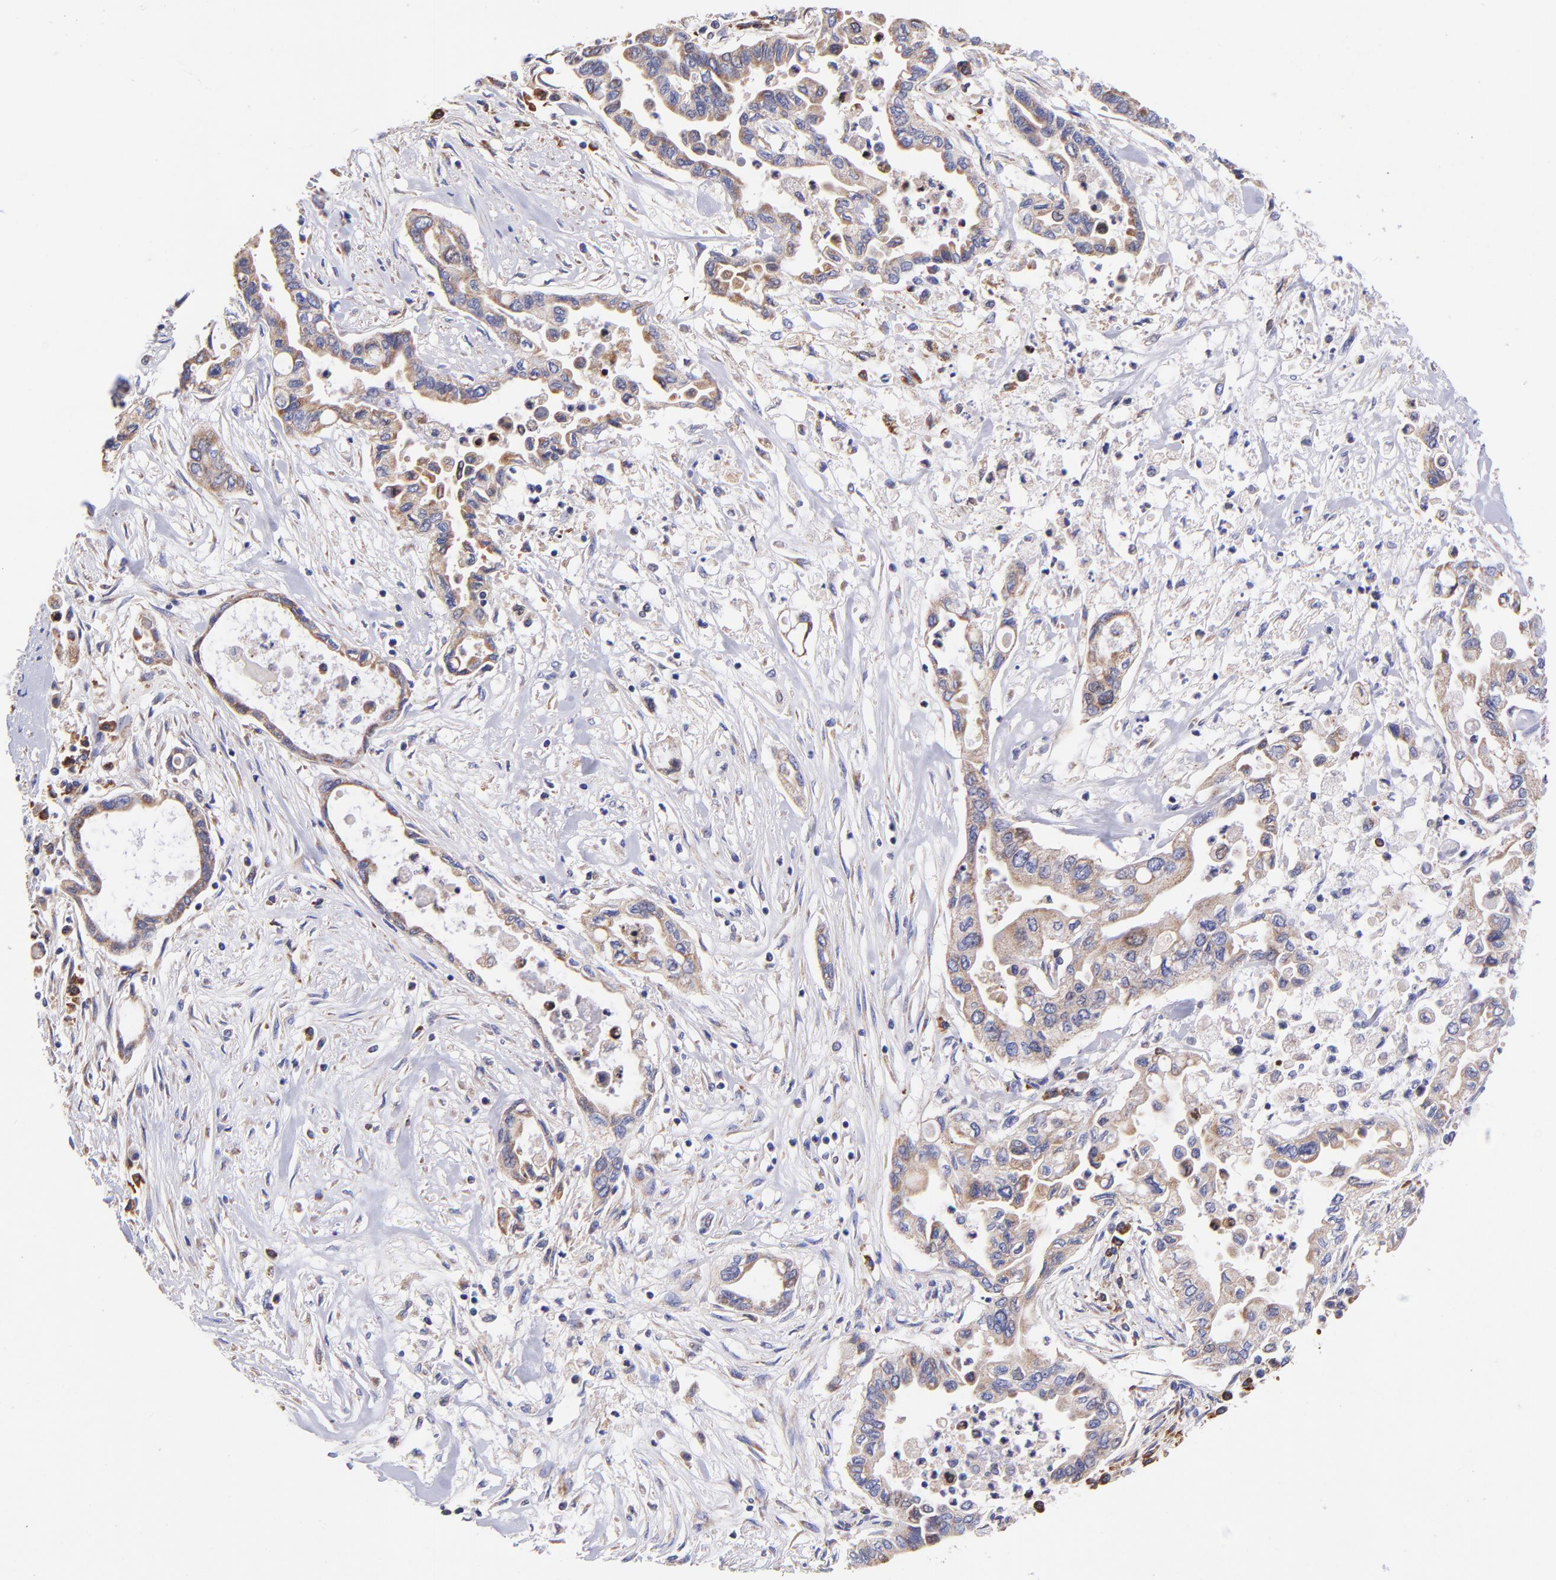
{"staining": {"intensity": "weak", "quantity": ">75%", "location": "cytoplasmic/membranous"}, "tissue": "pancreatic cancer", "cell_type": "Tumor cells", "image_type": "cancer", "snomed": [{"axis": "morphology", "description": "Adenocarcinoma, NOS"}, {"axis": "topography", "description": "Pancreas"}], "caption": "Pancreatic adenocarcinoma stained with DAB immunohistochemistry demonstrates low levels of weak cytoplasmic/membranous expression in about >75% of tumor cells. The protein is shown in brown color, while the nuclei are stained blue.", "gene": "PREX1", "patient": {"sex": "female", "age": 57}}